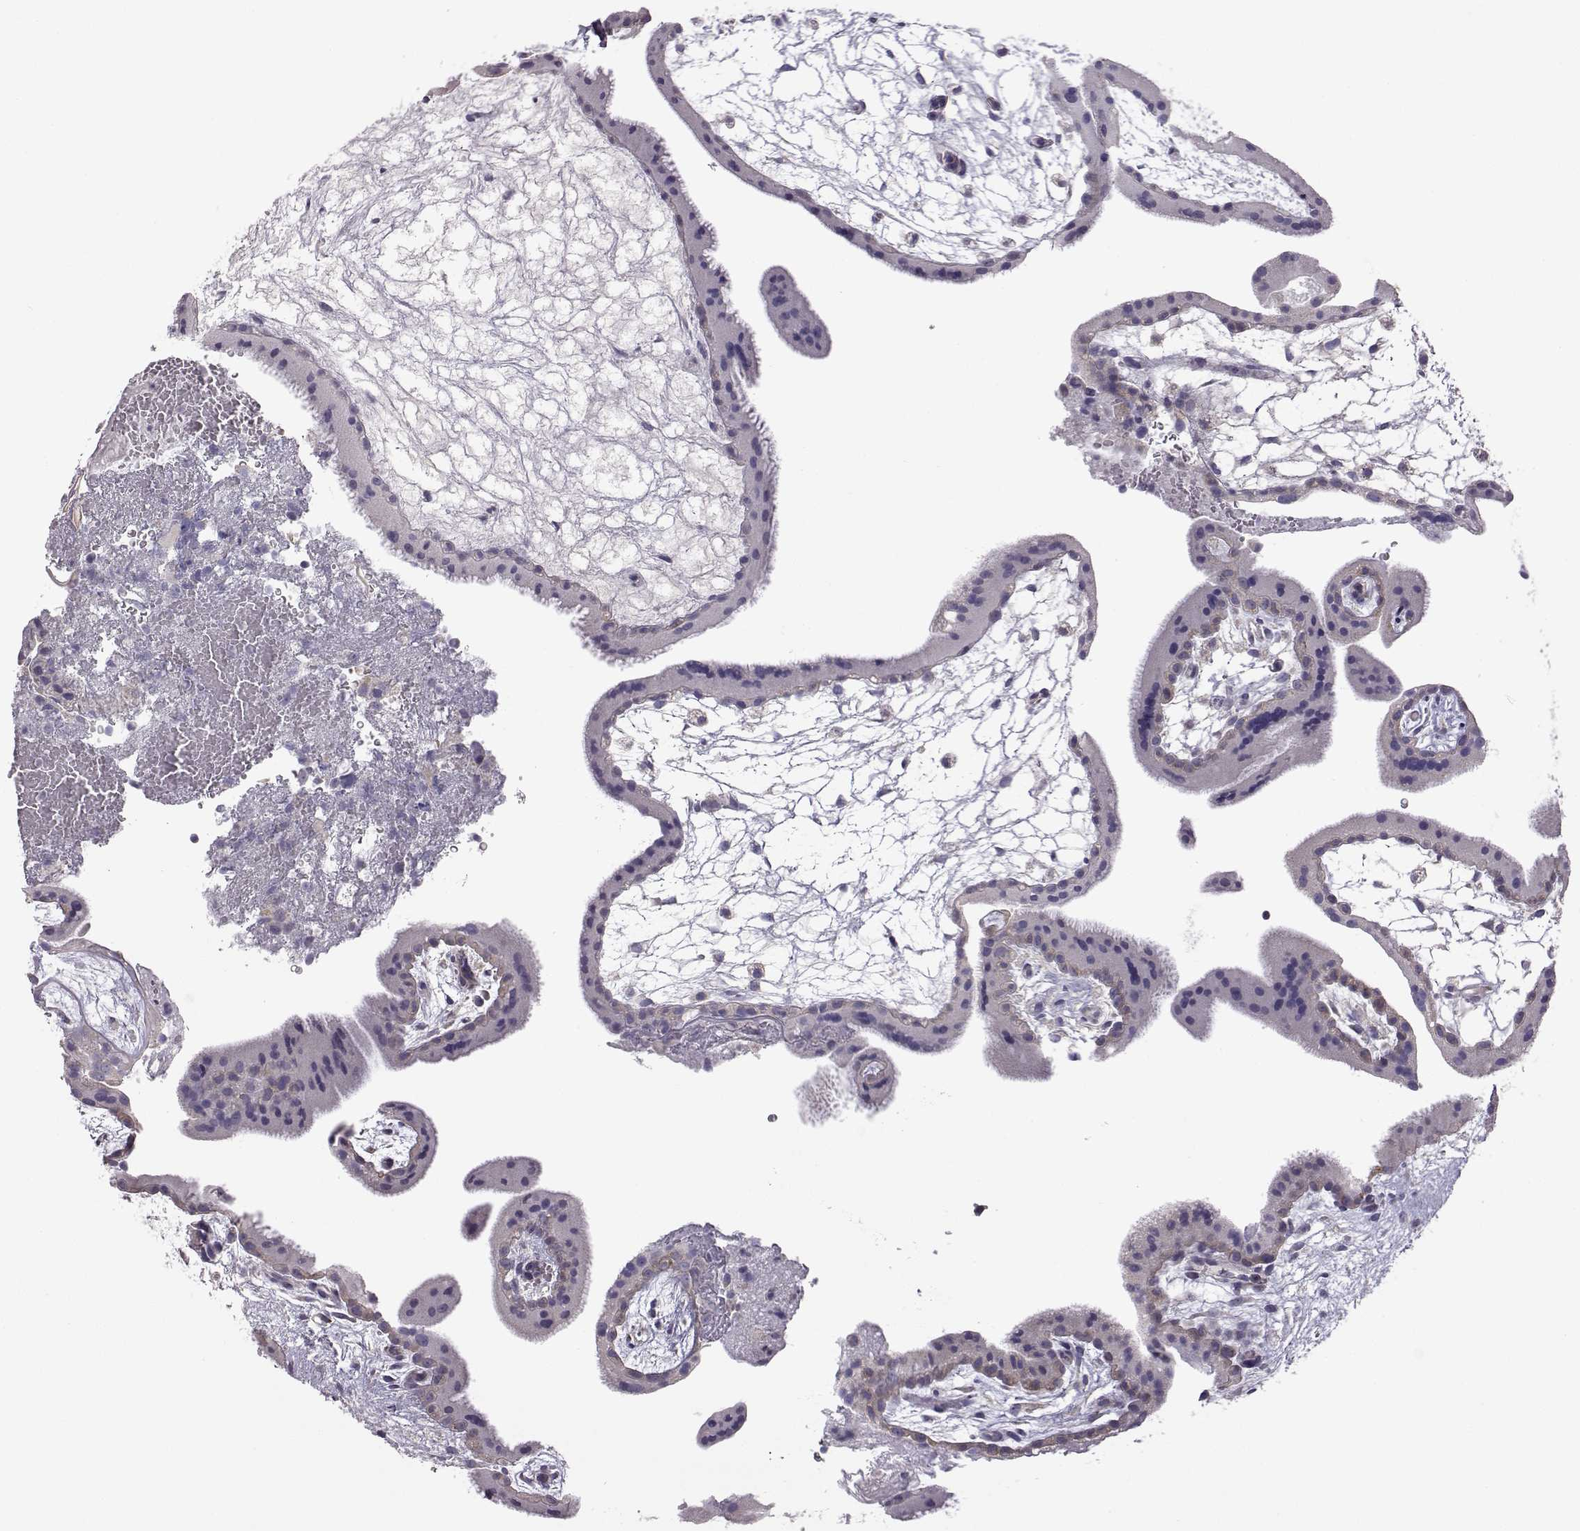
{"staining": {"intensity": "negative", "quantity": "none", "location": "none"}, "tissue": "placenta", "cell_type": "Decidual cells", "image_type": "normal", "snomed": [{"axis": "morphology", "description": "Normal tissue, NOS"}, {"axis": "topography", "description": "Placenta"}], "caption": "Protein analysis of unremarkable placenta shows no significant expression in decidual cells. The staining was performed using DAB (3,3'-diaminobenzidine) to visualize the protein expression in brown, while the nuclei were stained in blue with hematoxylin (Magnification: 20x).", "gene": "DDC", "patient": {"sex": "female", "age": 19}}